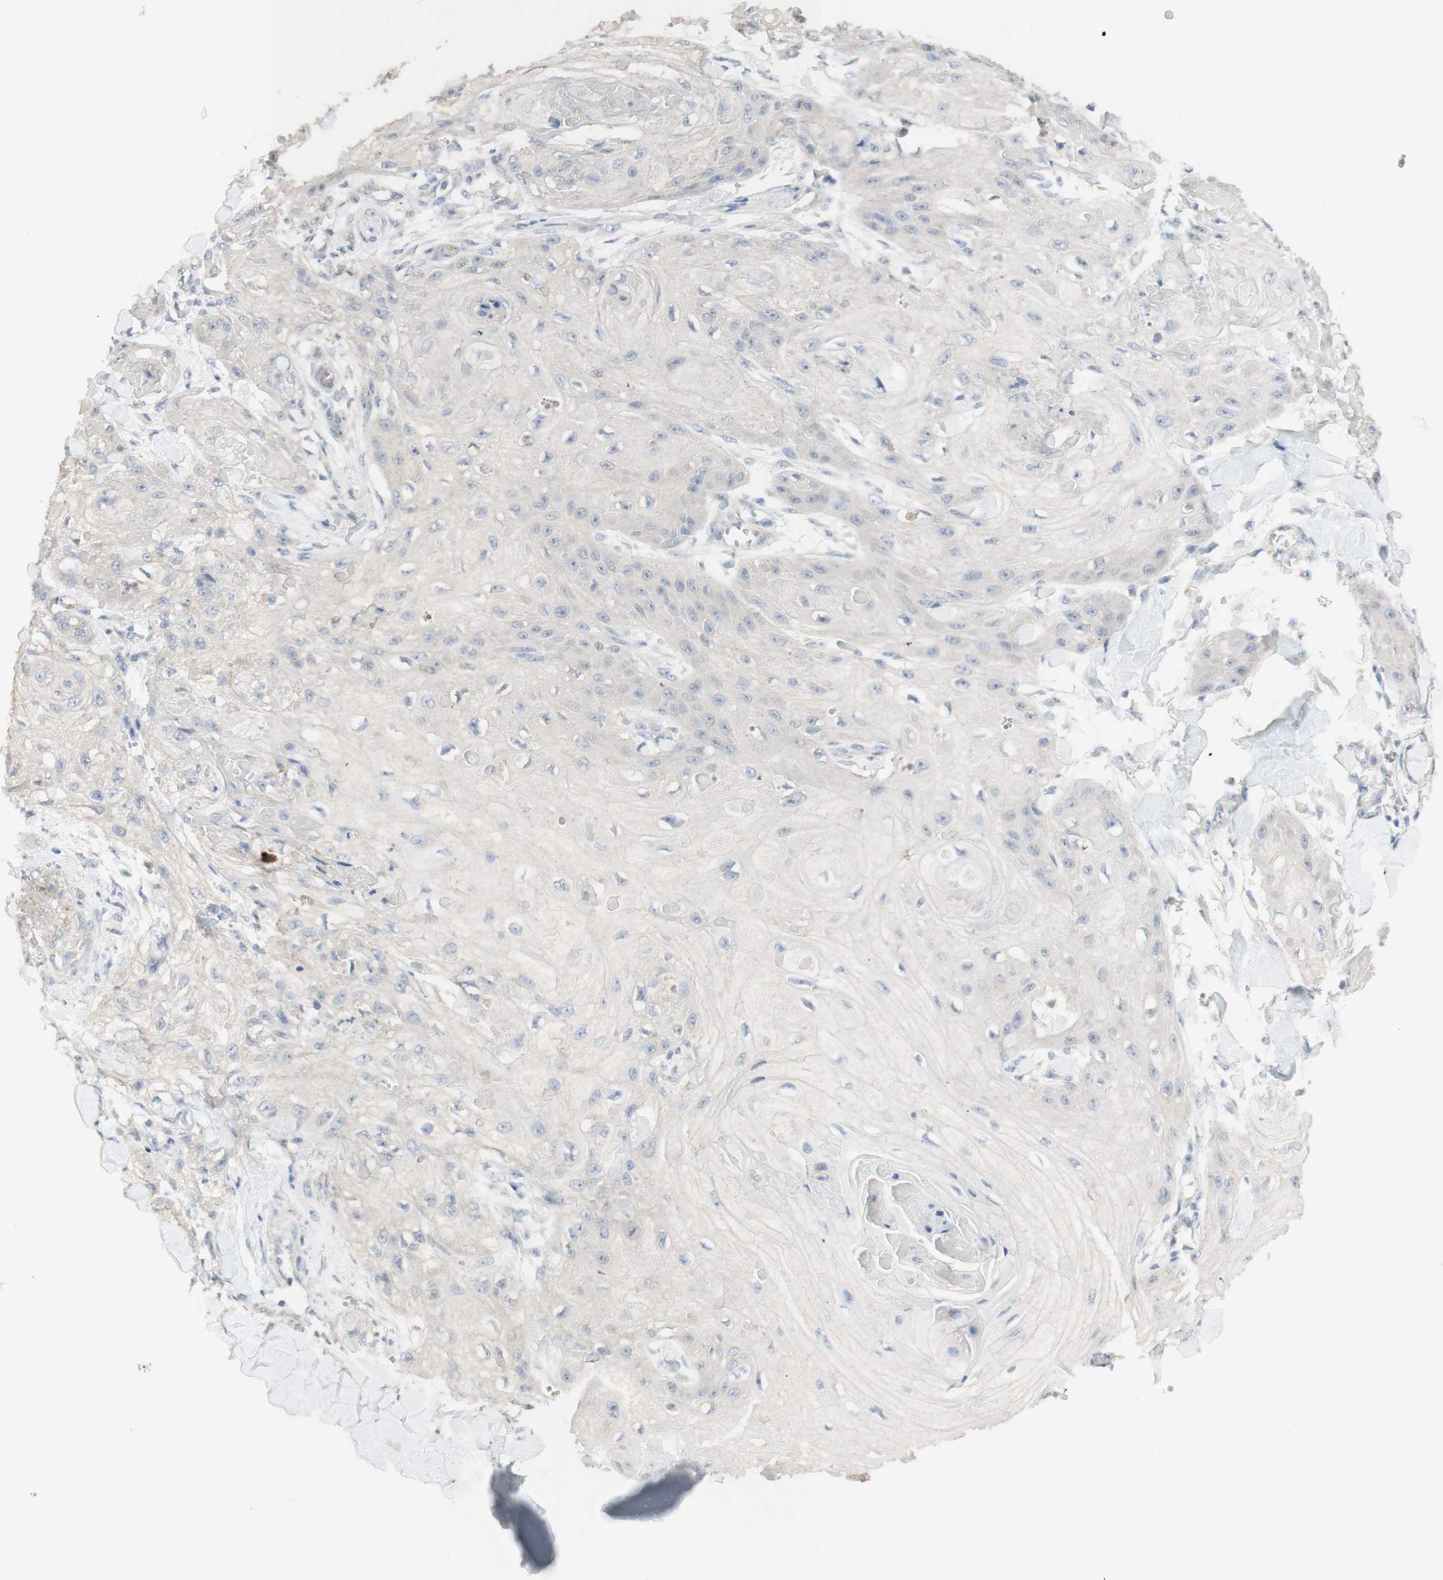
{"staining": {"intensity": "negative", "quantity": "none", "location": "none"}, "tissue": "skin cancer", "cell_type": "Tumor cells", "image_type": "cancer", "snomed": [{"axis": "morphology", "description": "Squamous cell carcinoma, NOS"}, {"axis": "topography", "description": "Skin"}], "caption": "DAB (3,3'-diaminobenzidine) immunohistochemical staining of squamous cell carcinoma (skin) displays no significant positivity in tumor cells.", "gene": "MANEA", "patient": {"sex": "male", "age": 74}}